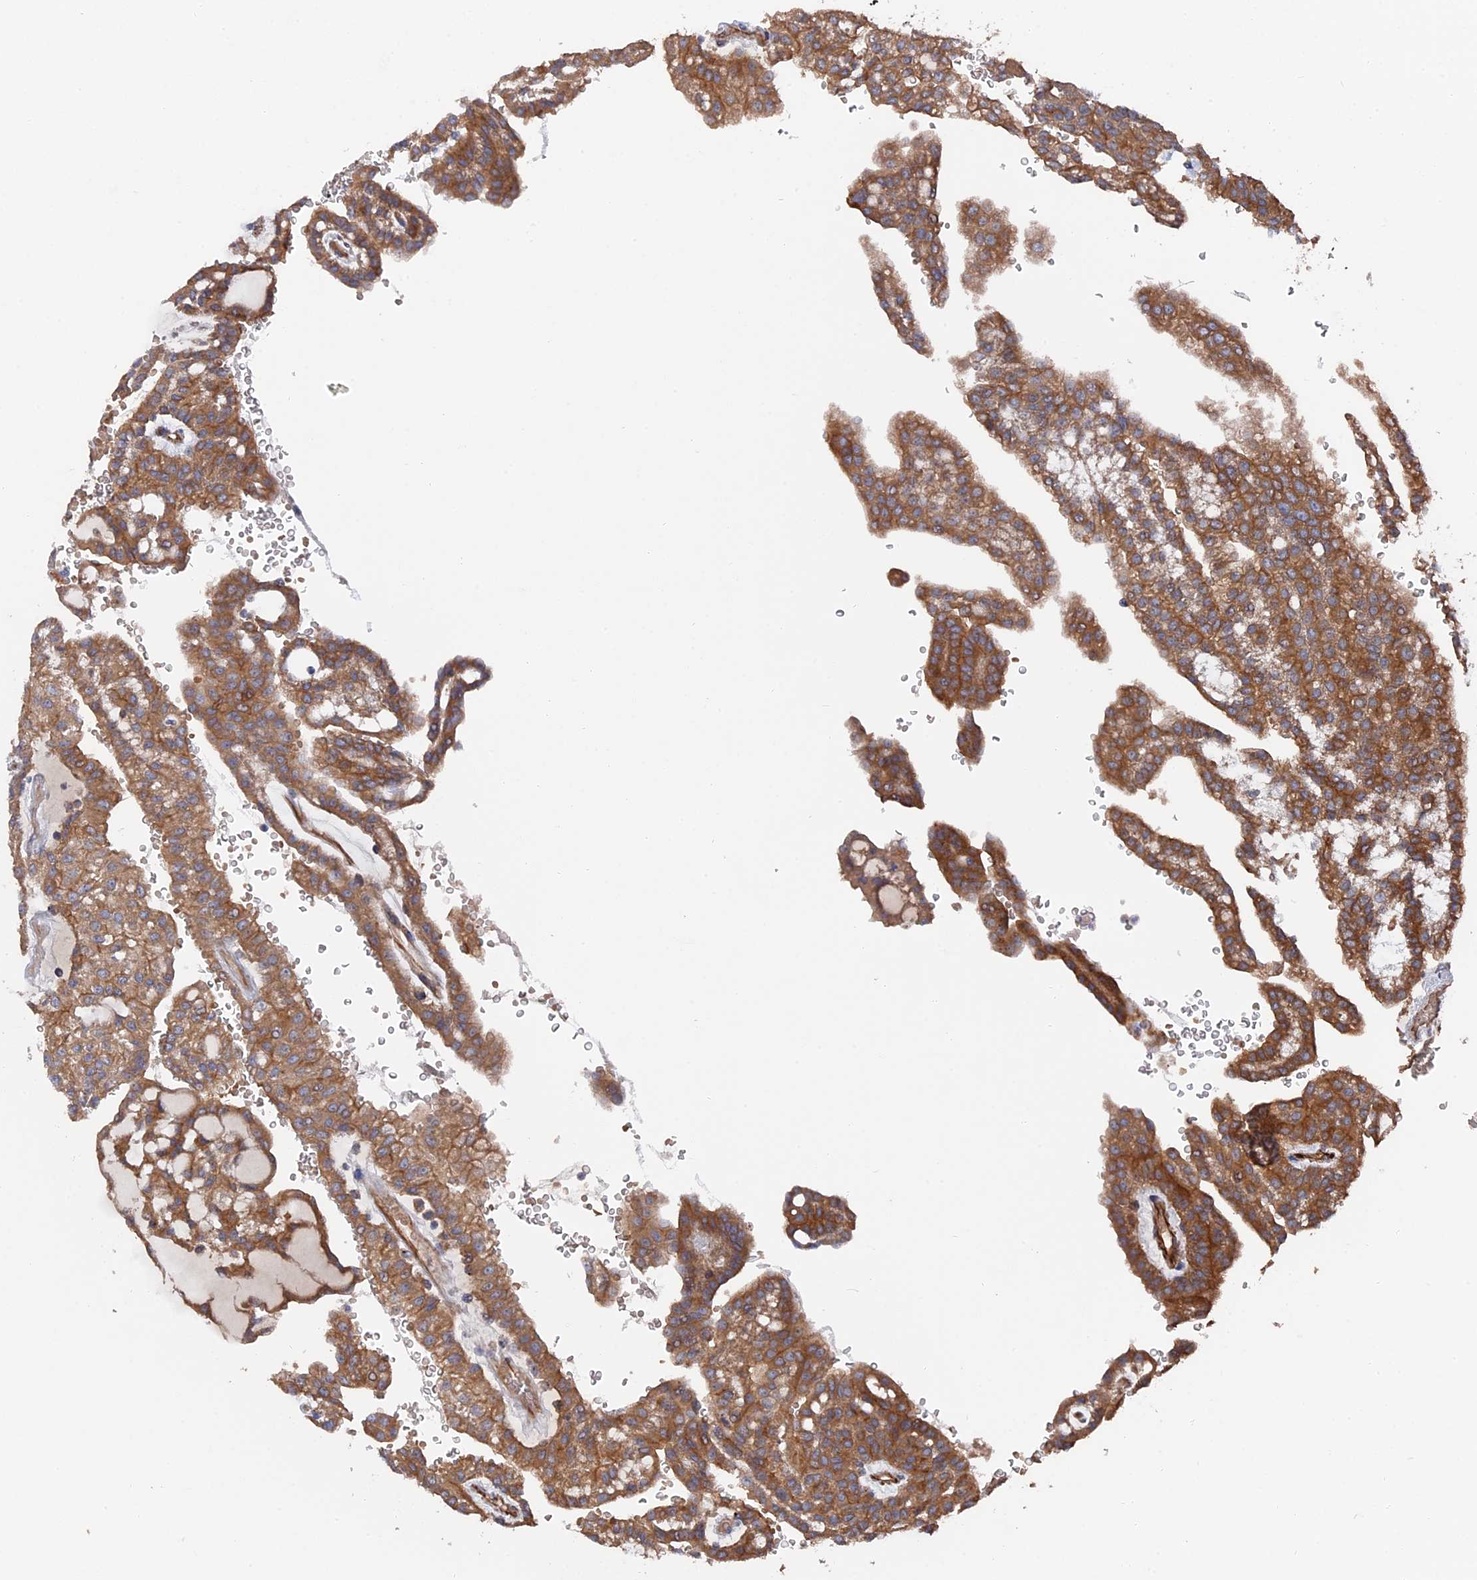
{"staining": {"intensity": "moderate", "quantity": ">75%", "location": "cytoplasmic/membranous"}, "tissue": "renal cancer", "cell_type": "Tumor cells", "image_type": "cancer", "snomed": [{"axis": "morphology", "description": "Adenocarcinoma, NOS"}, {"axis": "topography", "description": "Kidney"}], "caption": "Human adenocarcinoma (renal) stained with a brown dye shows moderate cytoplasmic/membranous positive positivity in approximately >75% of tumor cells.", "gene": "SMG9", "patient": {"sex": "male", "age": 63}}